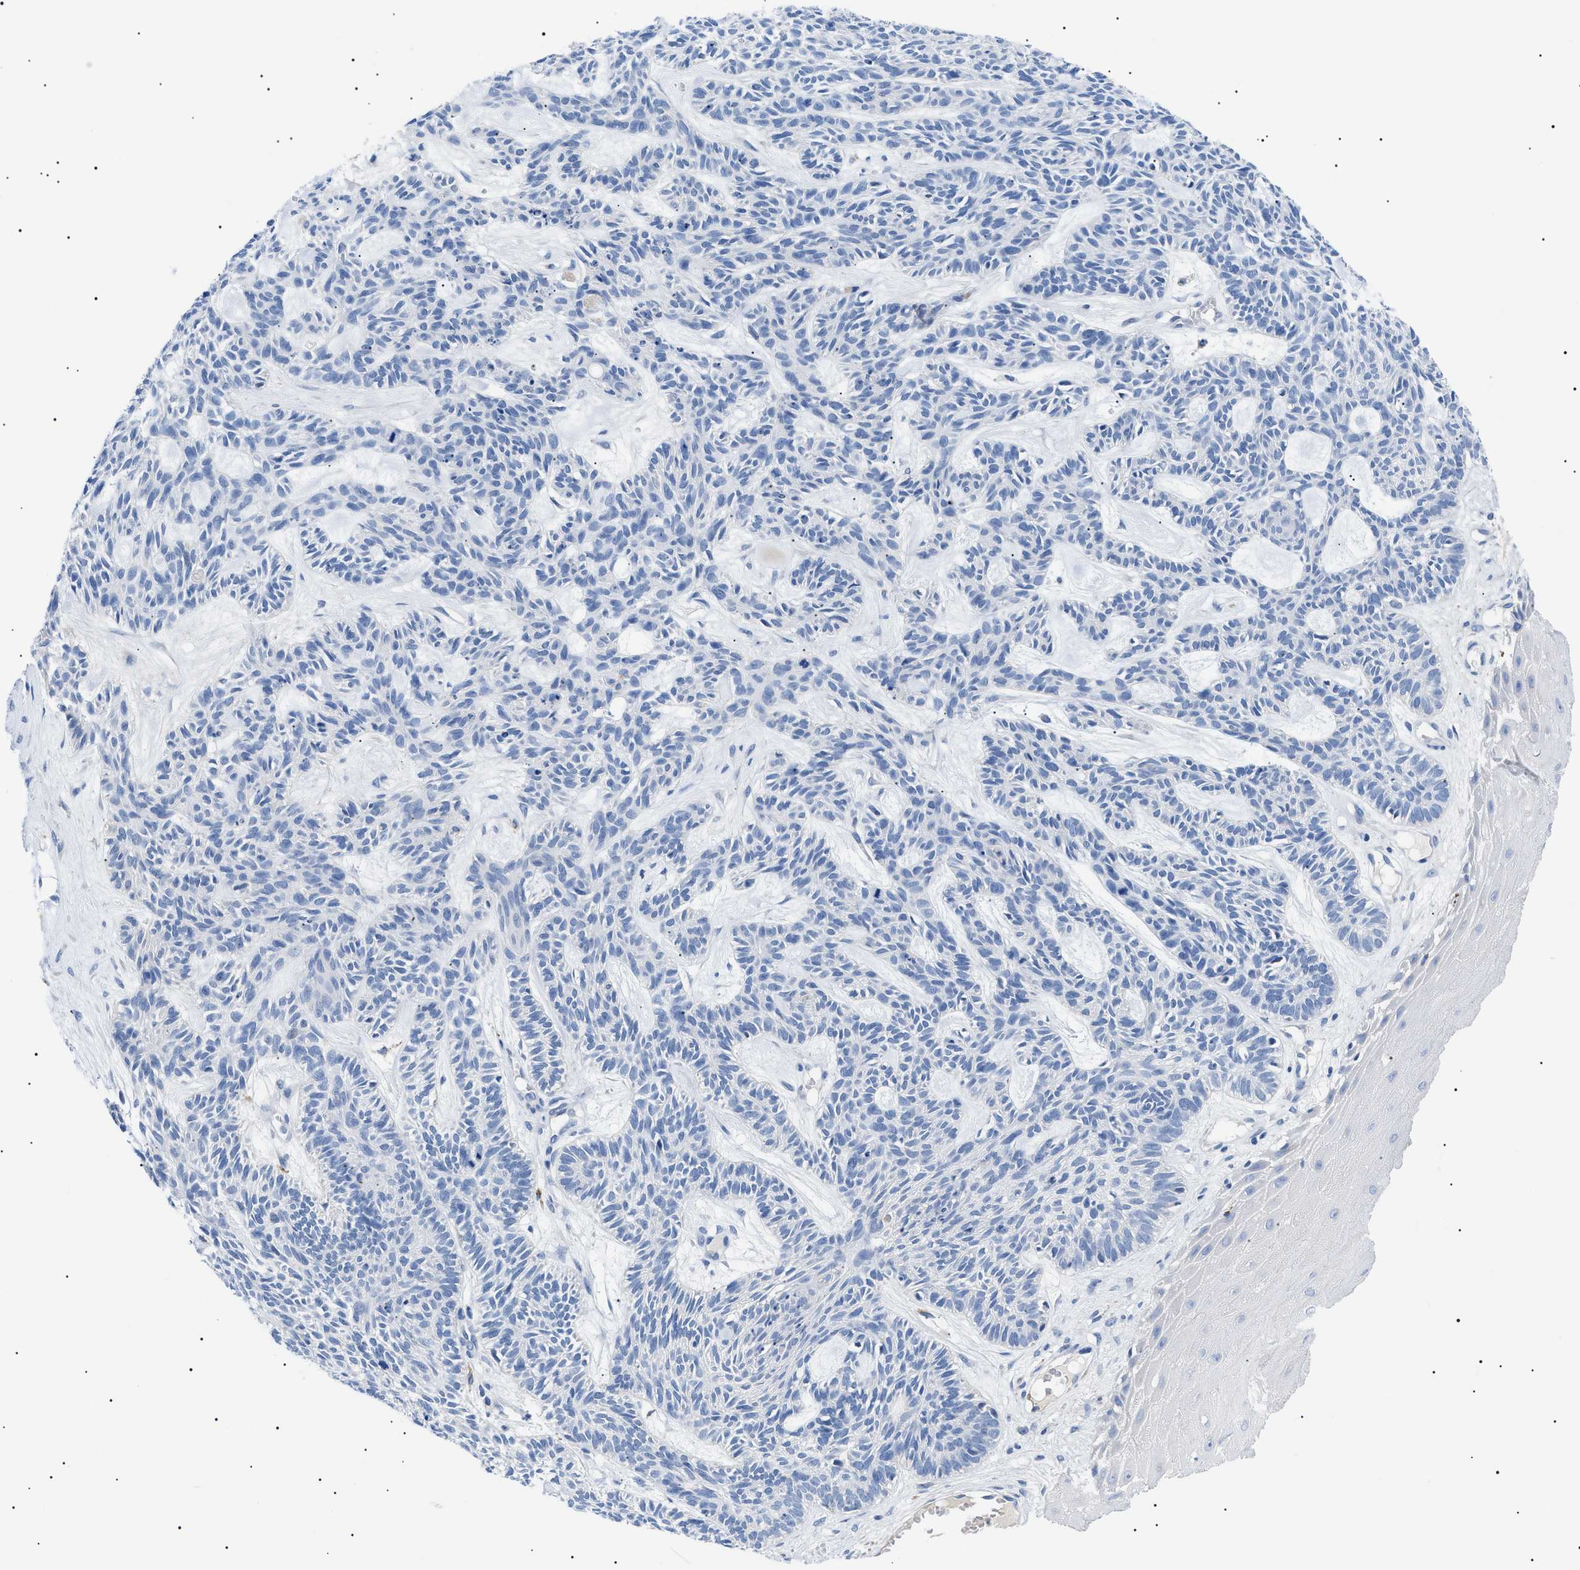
{"staining": {"intensity": "negative", "quantity": "none", "location": "none"}, "tissue": "skin cancer", "cell_type": "Tumor cells", "image_type": "cancer", "snomed": [{"axis": "morphology", "description": "Basal cell carcinoma"}, {"axis": "topography", "description": "Skin"}], "caption": "The immunohistochemistry image has no significant staining in tumor cells of skin cancer (basal cell carcinoma) tissue.", "gene": "ACKR1", "patient": {"sex": "male", "age": 67}}